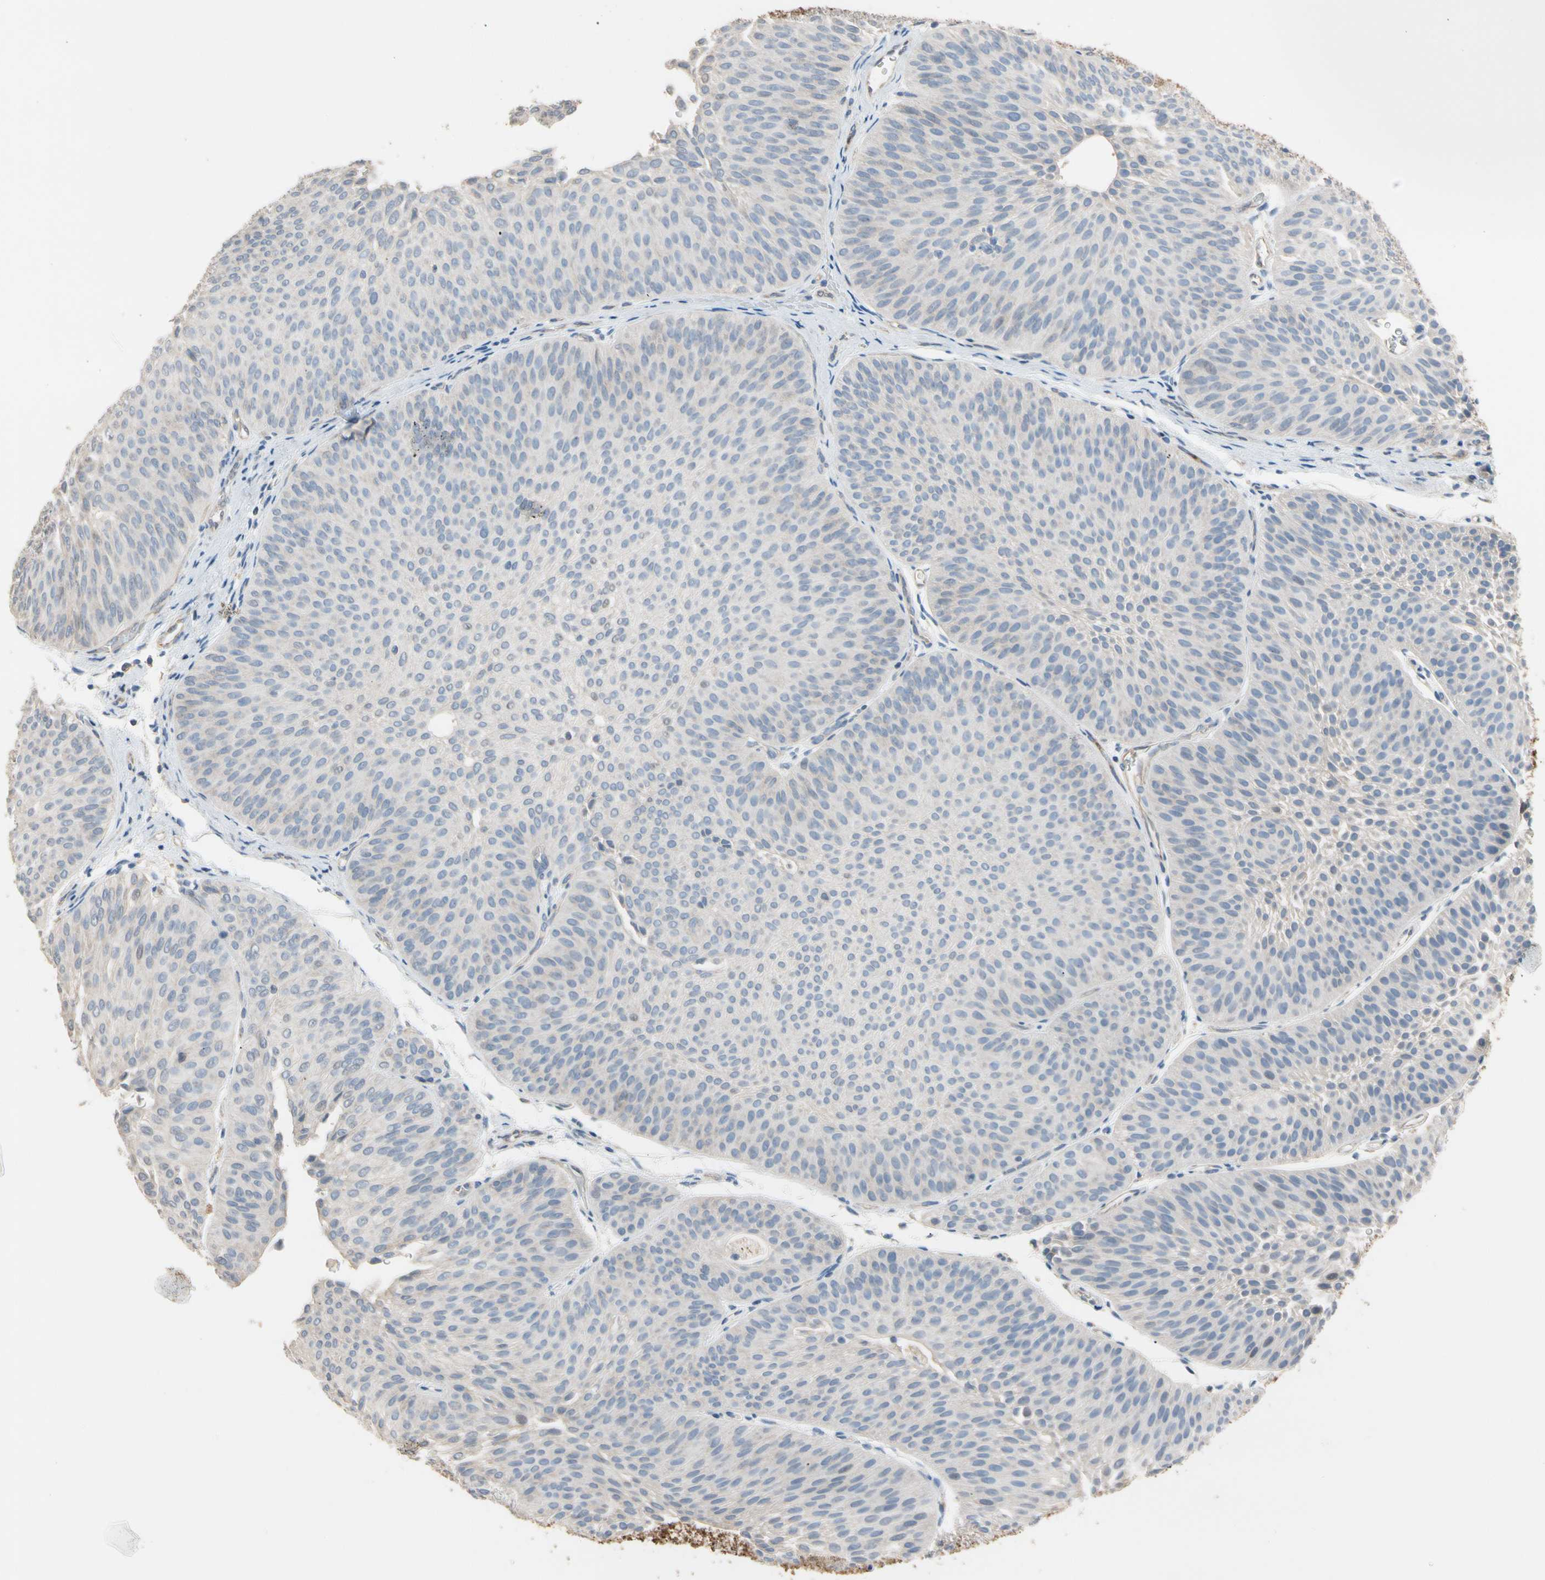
{"staining": {"intensity": "negative", "quantity": "none", "location": "none"}, "tissue": "urothelial cancer", "cell_type": "Tumor cells", "image_type": "cancer", "snomed": [{"axis": "morphology", "description": "Urothelial carcinoma, Low grade"}, {"axis": "topography", "description": "Urinary bladder"}], "caption": "Immunohistochemical staining of human urothelial carcinoma (low-grade) reveals no significant positivity in tumor cells.", "gene": "BBOX1", "patient": {"sex": "female", "age": 60}}